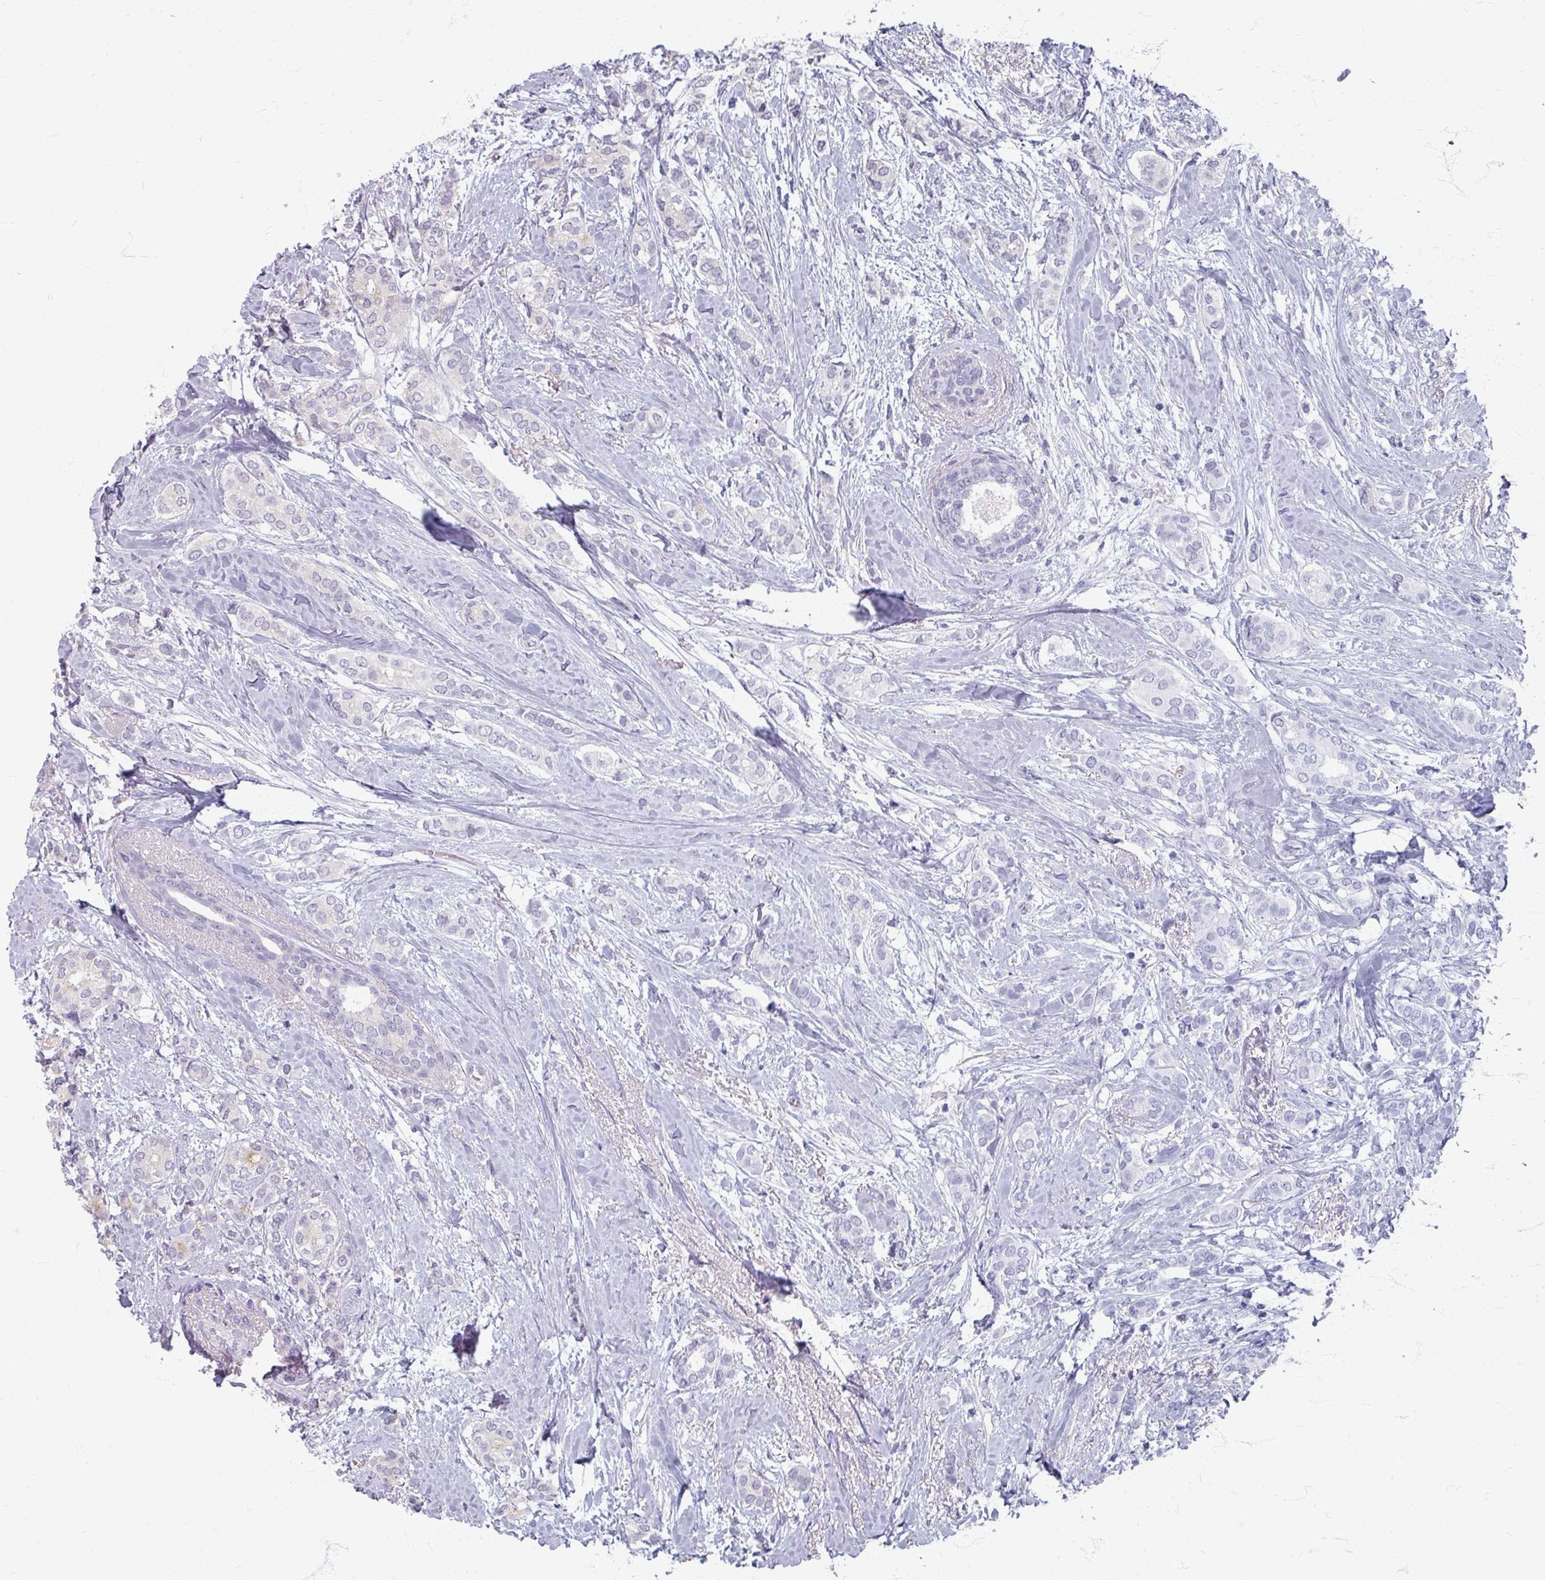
{"staining": {"intensity": "weak", "quantity": "<25%", "location": "cytoplasmic/membranous"}, "tissue": "breast cancer", "cell_type": "Tumor cells", "image_type": "cancer", "snomed": [{"axis": "morphology", "description": "Duct carcinoma"}, {"axis": "topography", "description": "Breast"}], "caption": "Protein analysis of breast intraductal carcinoma shows no significant staining in tumor cells.", "gene": "STAM", "patient": {"sex": "female", "age": 73}}